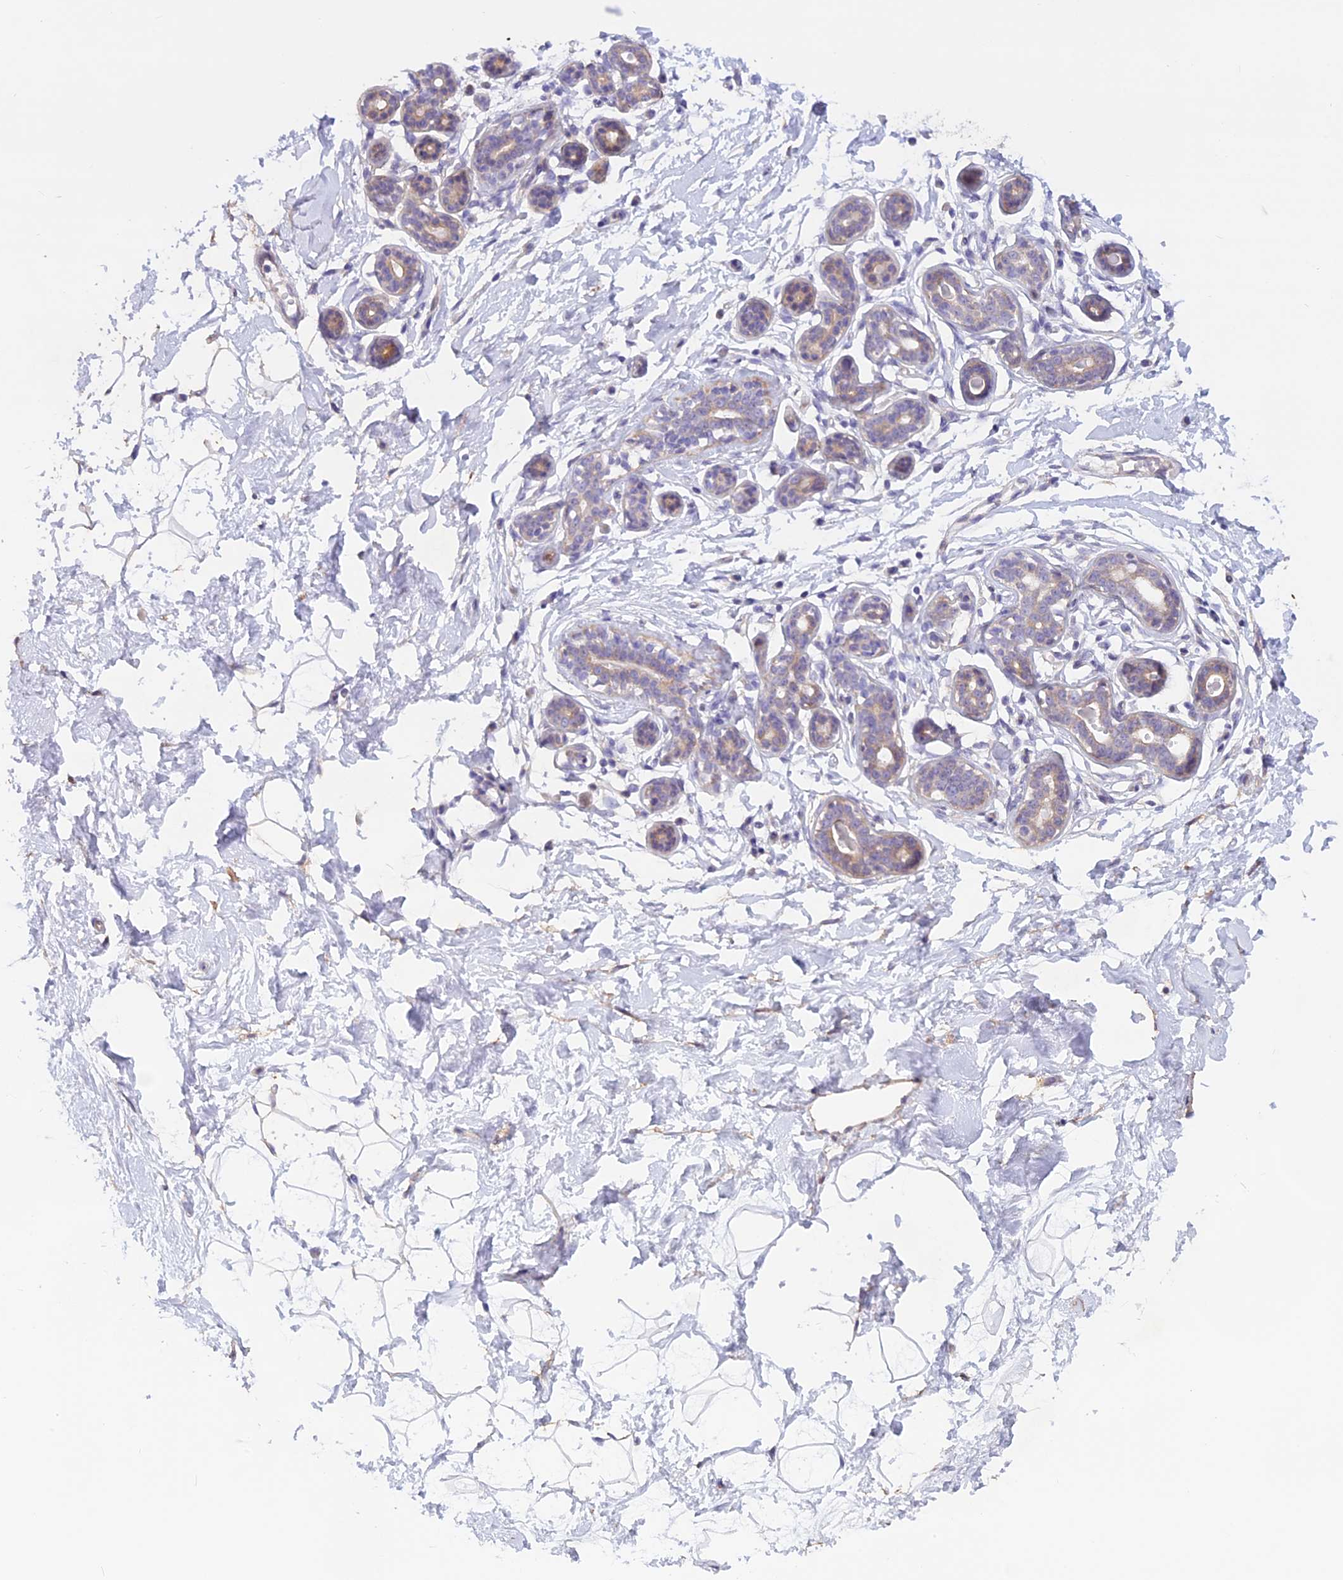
{"staining": {"intensity": "negative", "quantity": "none", "location": "none"}, "tissue": "breast", "cell_type": "Adipocytes", "image_type": "normal", "snomed": [{"axis": "morphology", "description": "Normal tissue, NOS"}, {"axis": "morphology", "description": "Adenoma, NOS"}, {"axis": "topography", "description": "Breast"}], "caption": "Unremarkable breast was stained to show a protein in brown. There is no significant positivity in adipocytes.", "gene": "SPHKAP", "patient": {"sex": "female", "age": 23}}